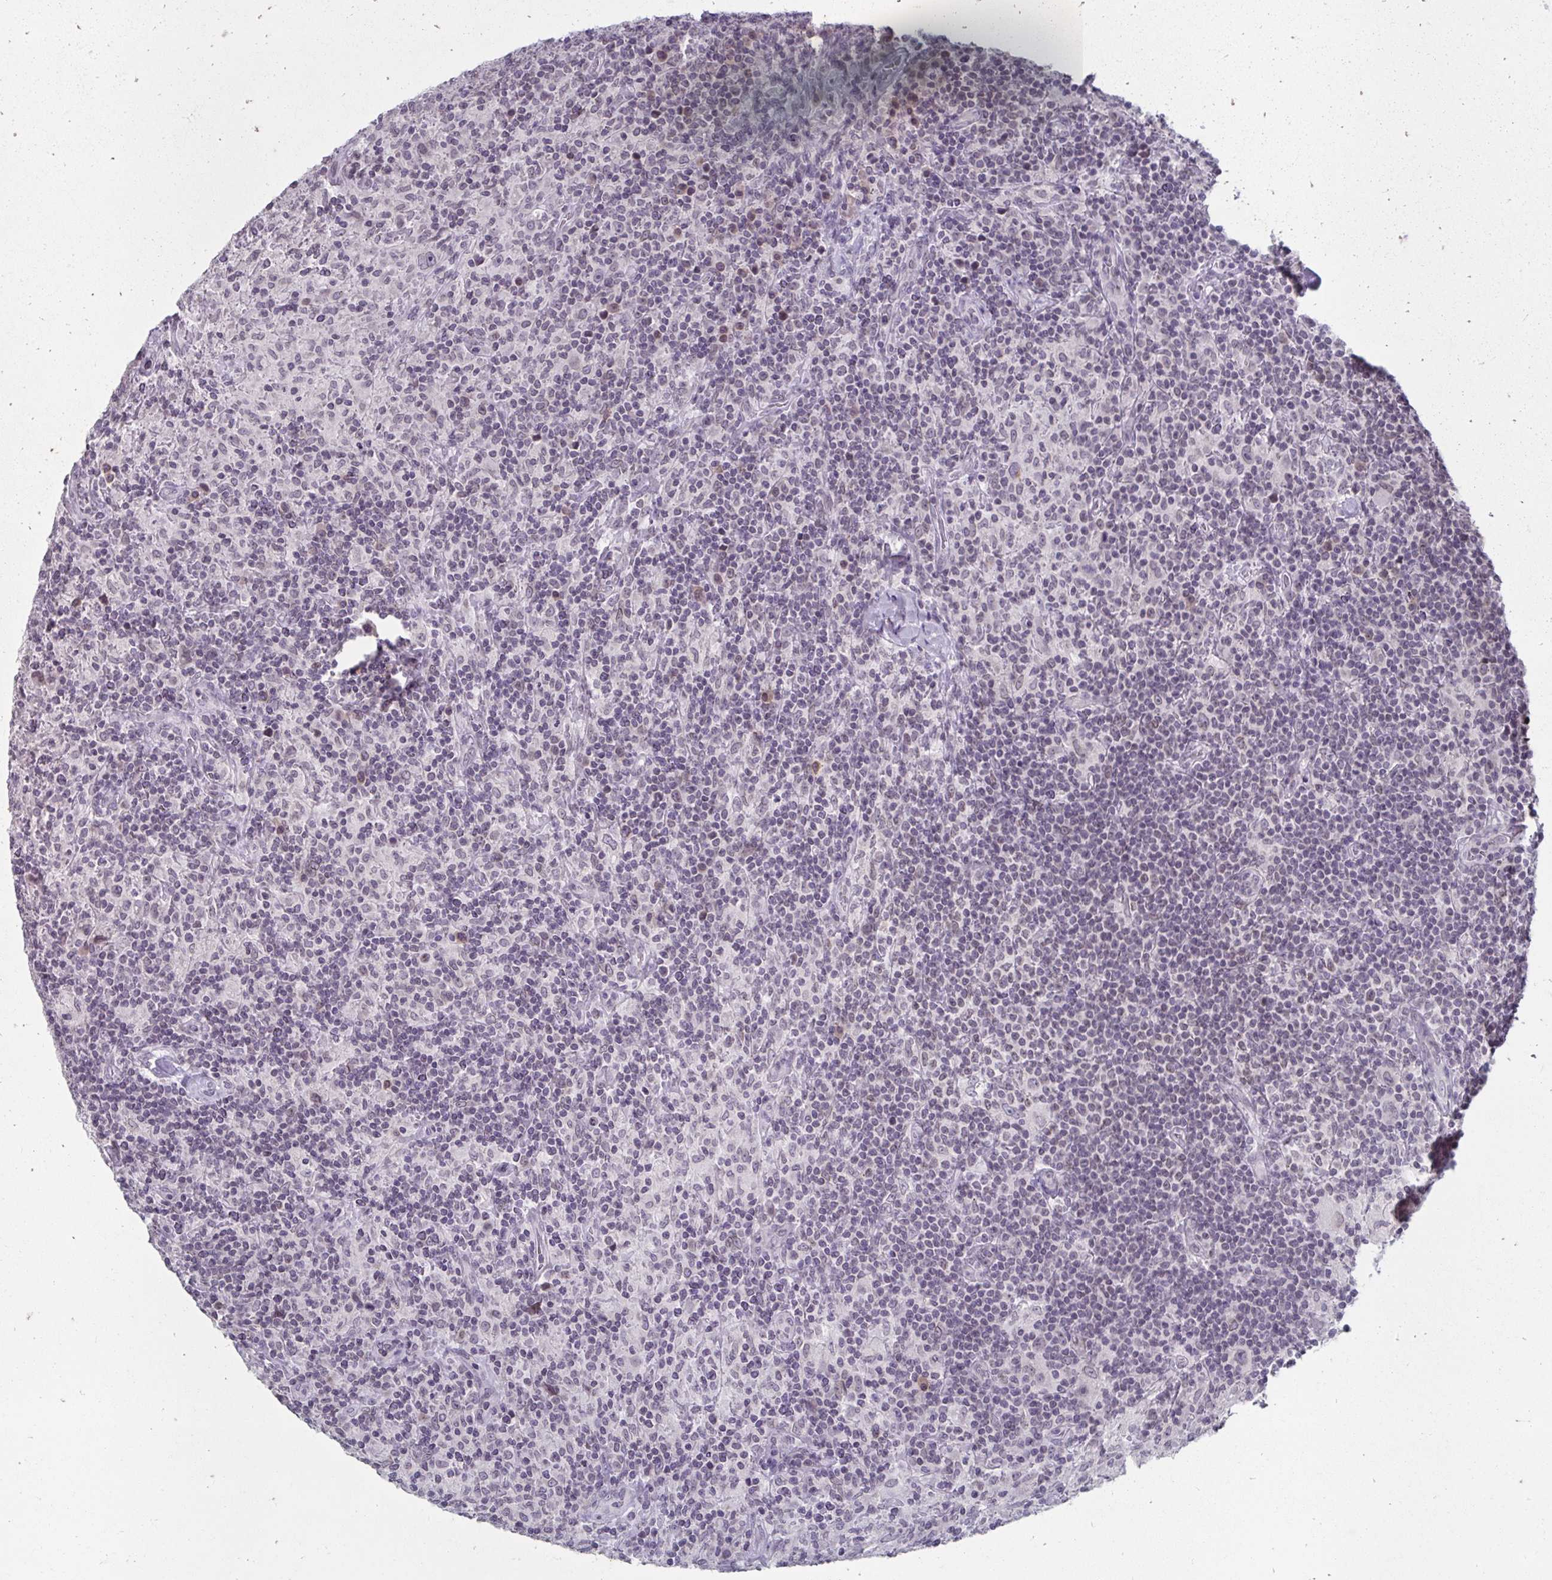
{"staining": {"intensity": "negative", "quantity": "none", "location": "none"}, "tissue": "lymphoma", "cell_type": "Tumor cells", "image_type": "cancer", "snomed": [{"axis": "morphology", "description": "Hodgkin's disease, NOS"}, {"axis": "topography", "description": "Lymph node"}], "caption": "Immunohistochemical staining of lymphoma demonstrates no significant positivity in tumor cells. Brightfield microscopy of IHC stained with DAB (brown) and hematoxylin (blue), captured at high magnification.", "gene": "NUP133", "patient": {"sex": "male", "age": 70}}